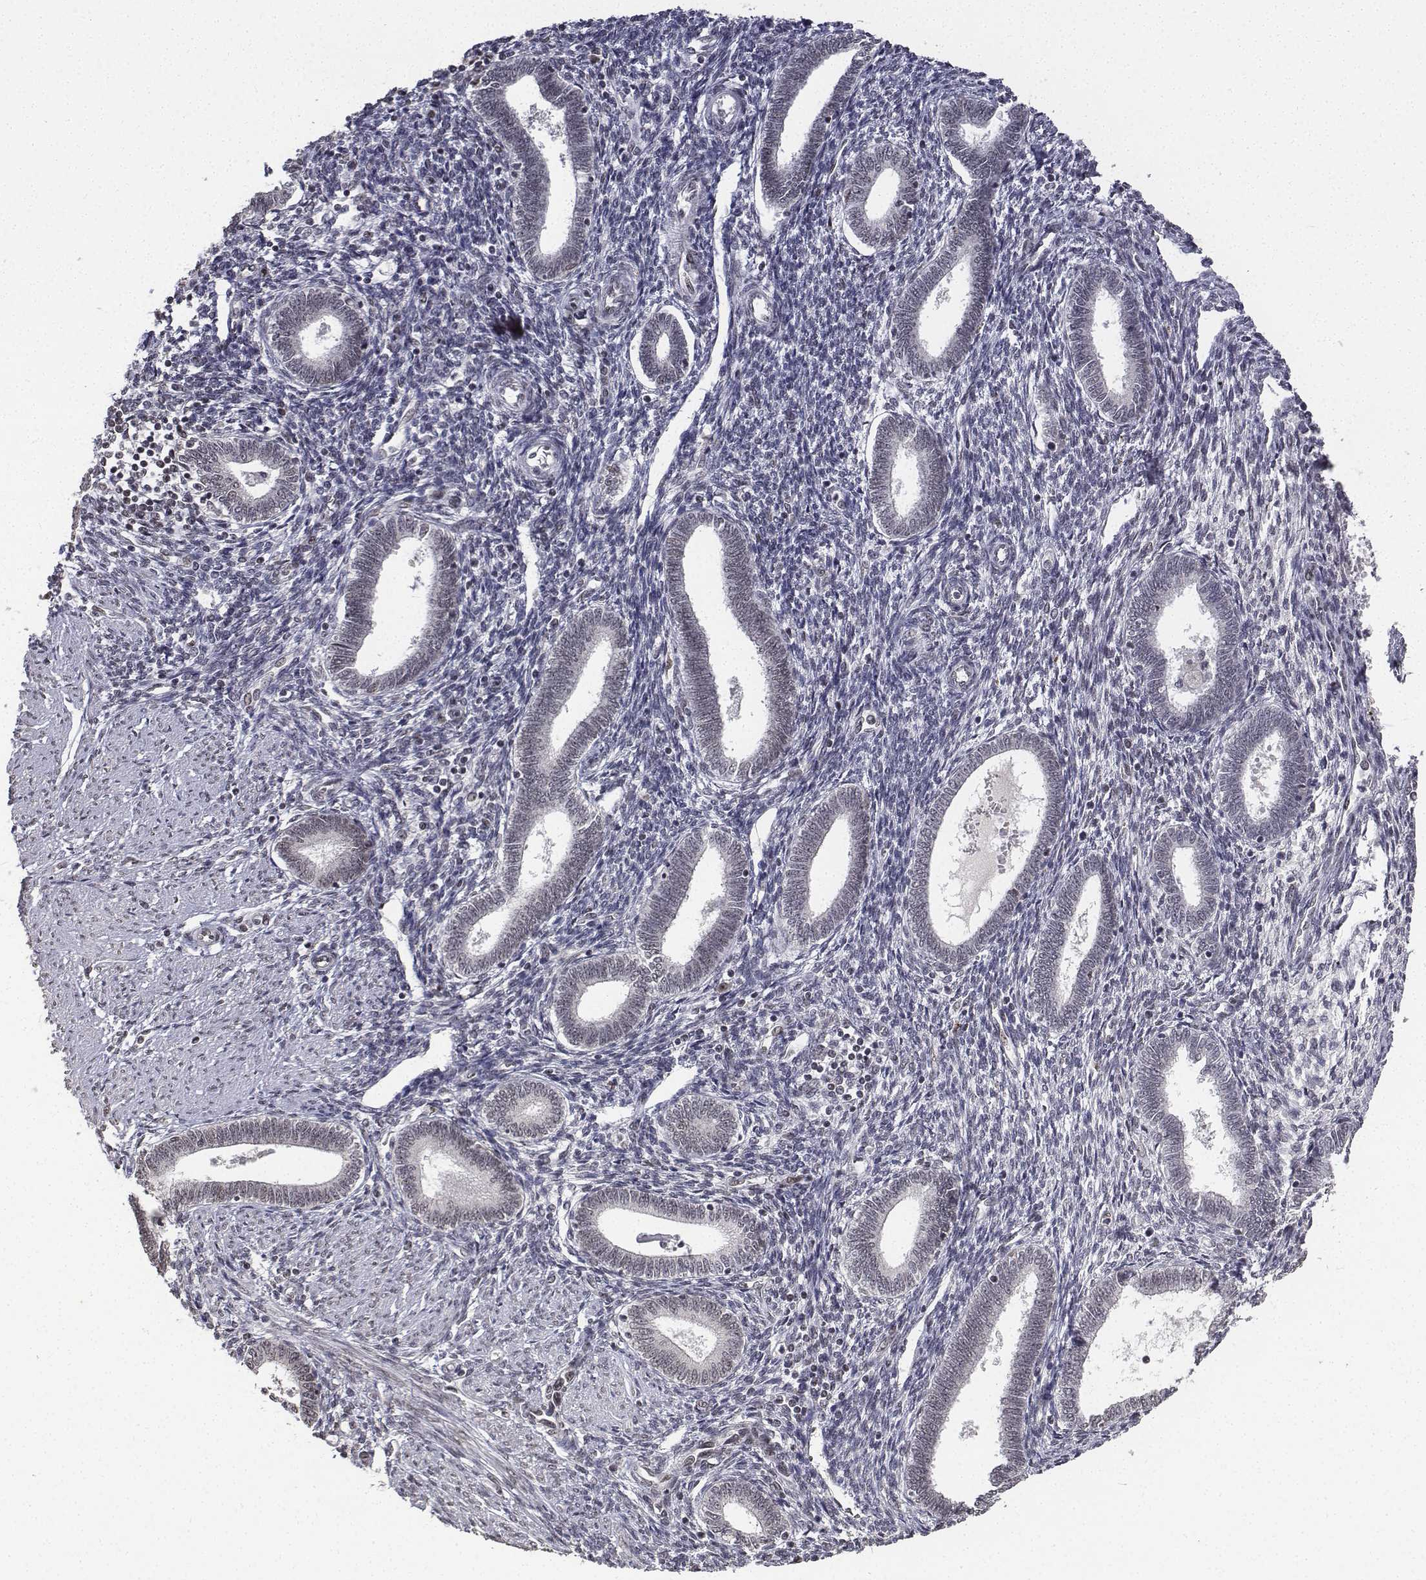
{"staining": {"intensity": "weak", "quantity": "25%-75%", "location": "nuclear"}, "tissue": "endometrium", "cell_type": "Cells in endometrial stroma", "image_type": "normal", "snomed": [{"axis": "morphology", "description": "Normal tissue, NOS"}, {"axis": "topography", "description": "Endometrium"}], "caption": "Endometrium was stained to show a protein in brown. There is low levels of weak nuclear positivity in approximately 25%-75% of cells in endometrial stroma. (DAB (3,3'-diaminobenzidine) = brown stain, brightfield microscopy at high magnification).", "gene": "ATRX", "patient": {"sex": "female", "age": 42}}